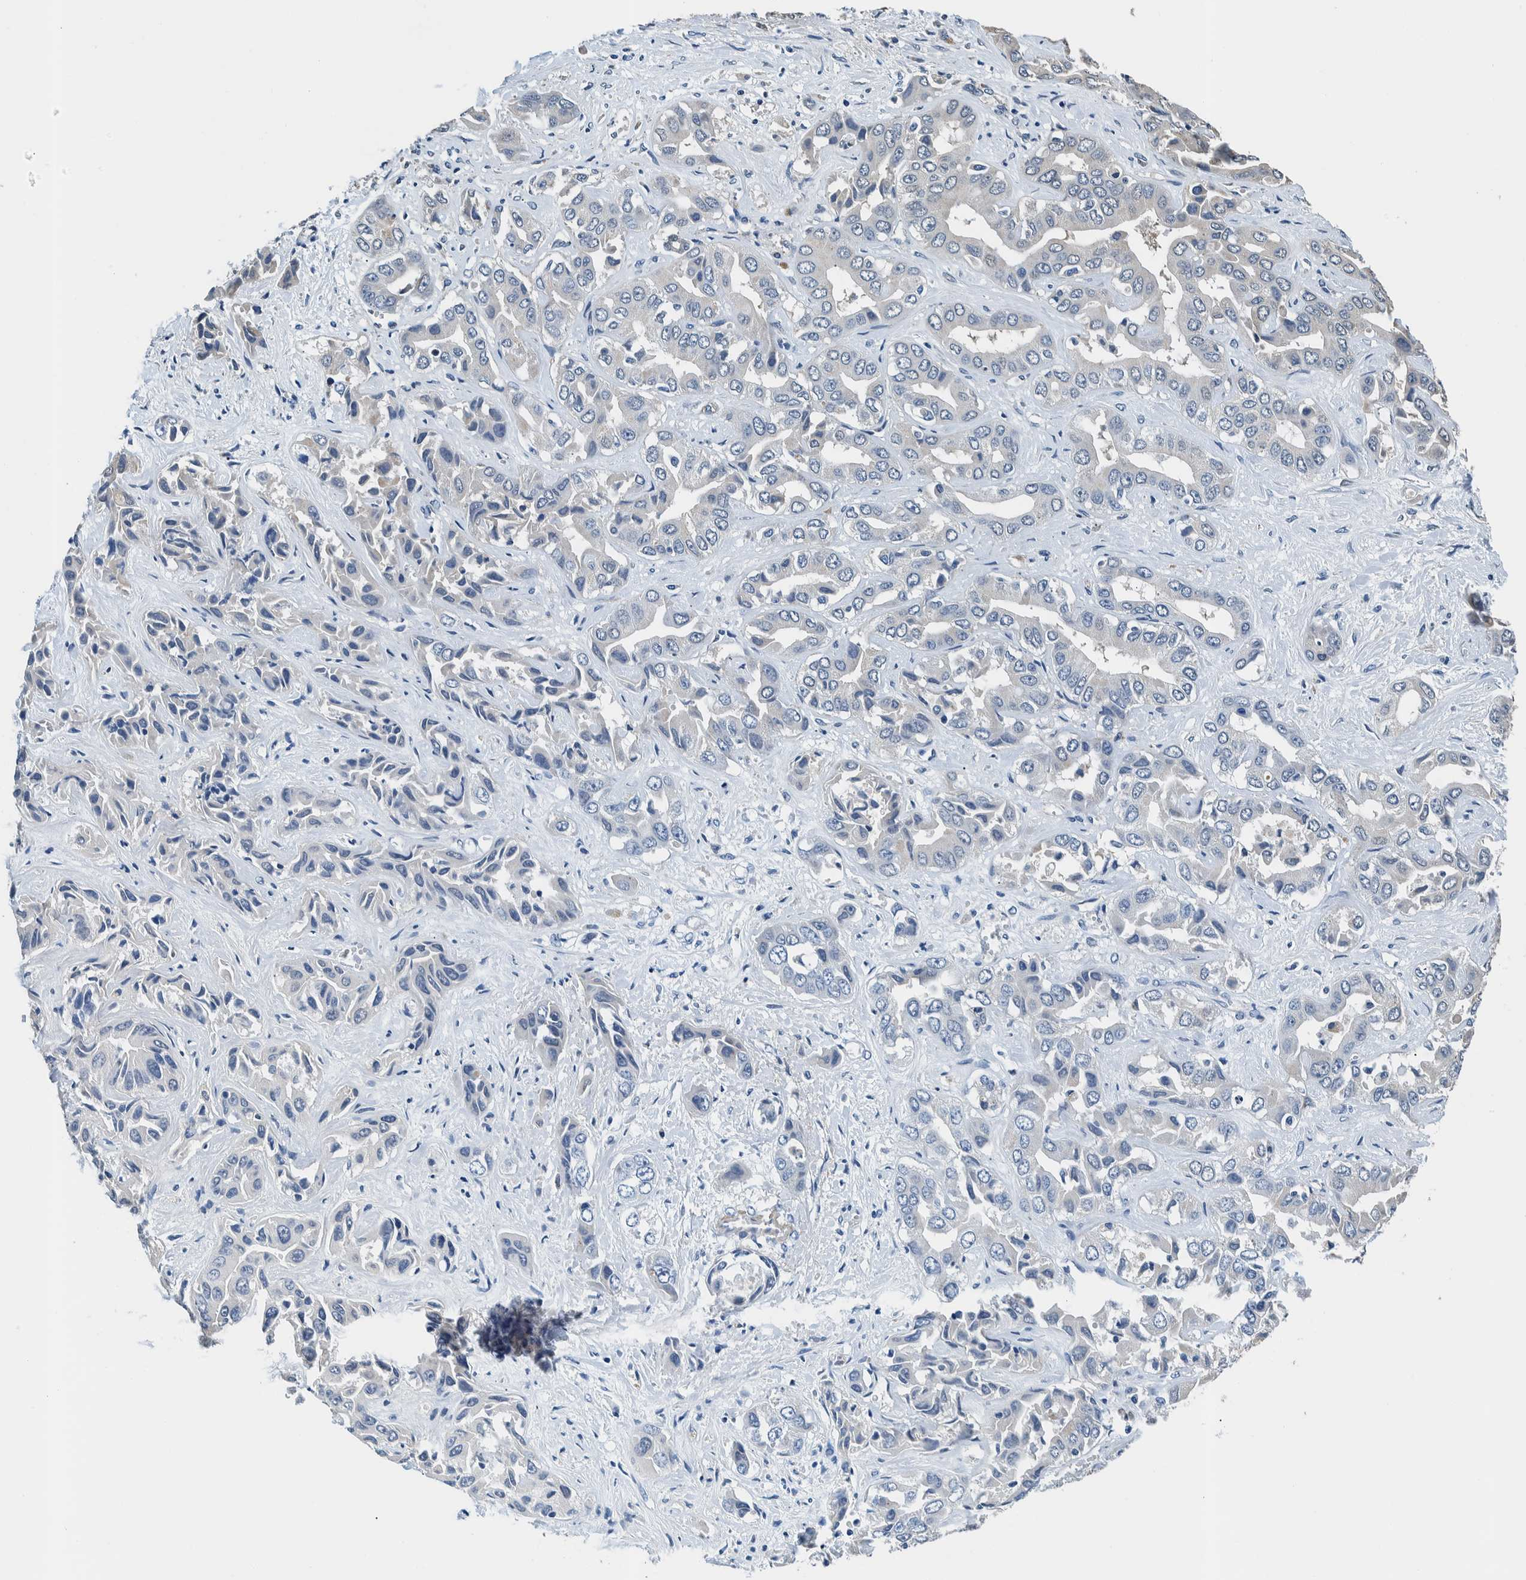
{"staining": {"intensity": "negative", "quantity": "none", "location": "none"}, "tissue": "liver cancer", "cell_type": "Tumor cells", "image_type": "cancer", "snomed": [{"axis": "morphology", "description": "Cholangiocarcinoma"}, {"axis": "topography", "description": "Liver"}], "caption": "Tumor cells are negative for protein expression in human liver cancer (cholangiocarcinoma). (DAB IHC with hematoxylin counter stain).", "gene": "NIBAN2", "patient": {"sex": "female", "age": 52}}